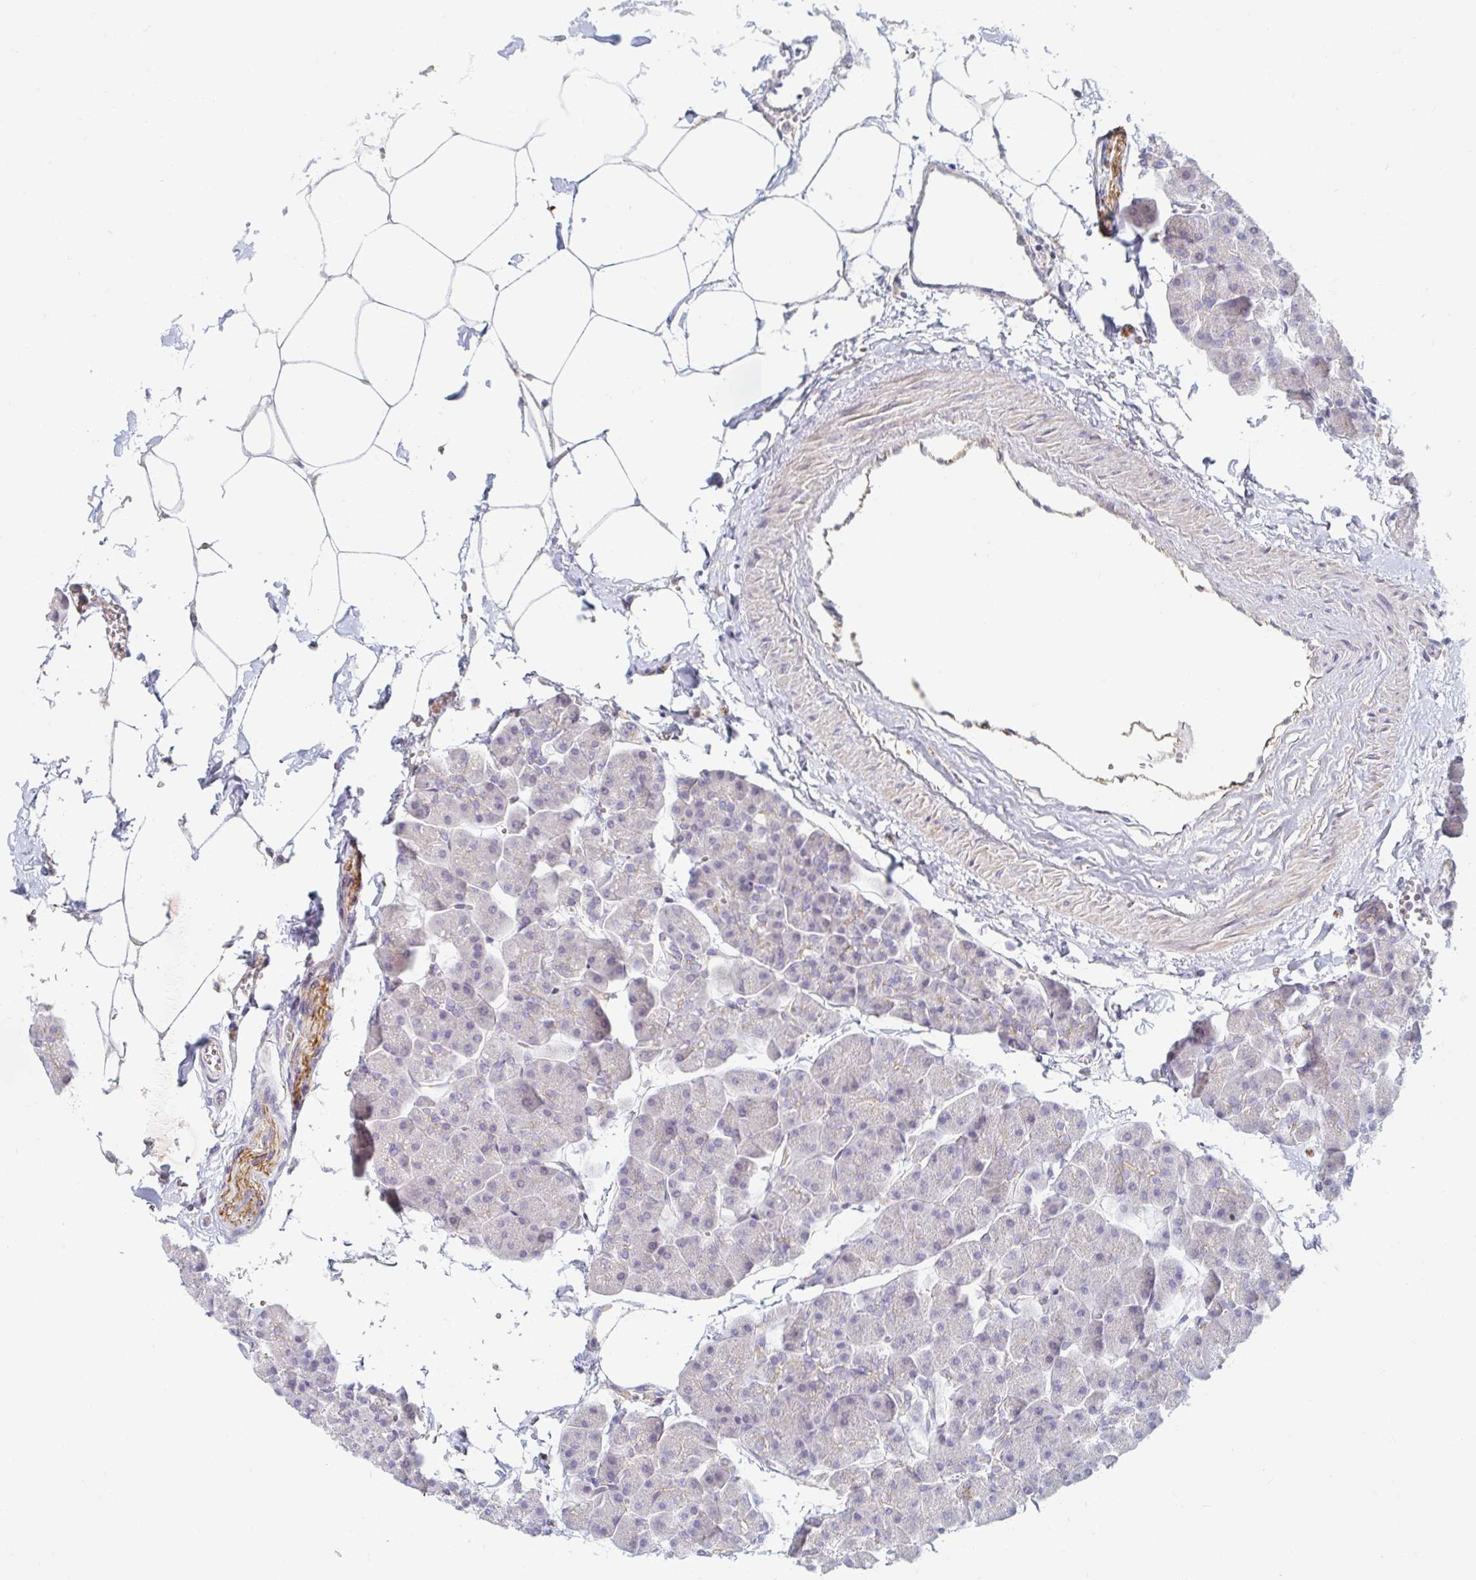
{"staining": {"intensity": "negative", "quantity": "none", "location": "none"}, "tissue": "pancreas", "cell_type": "Exocrine glandular cells", "image_type": "normal", "snomed": [{"axis": "morphology", "description": "Normal tissue, NOS"}, {"axis": "topography", "description": "Pancreas"}], "caption": "Exocrine glandular cells show no significant protein positivity in unremarkable pancreas. (Immunohistochemistry (ihc), brightfield microscopy, high magnification).", "gene": "MYLK2", "patient": {"sex": "male", "age": 35}}